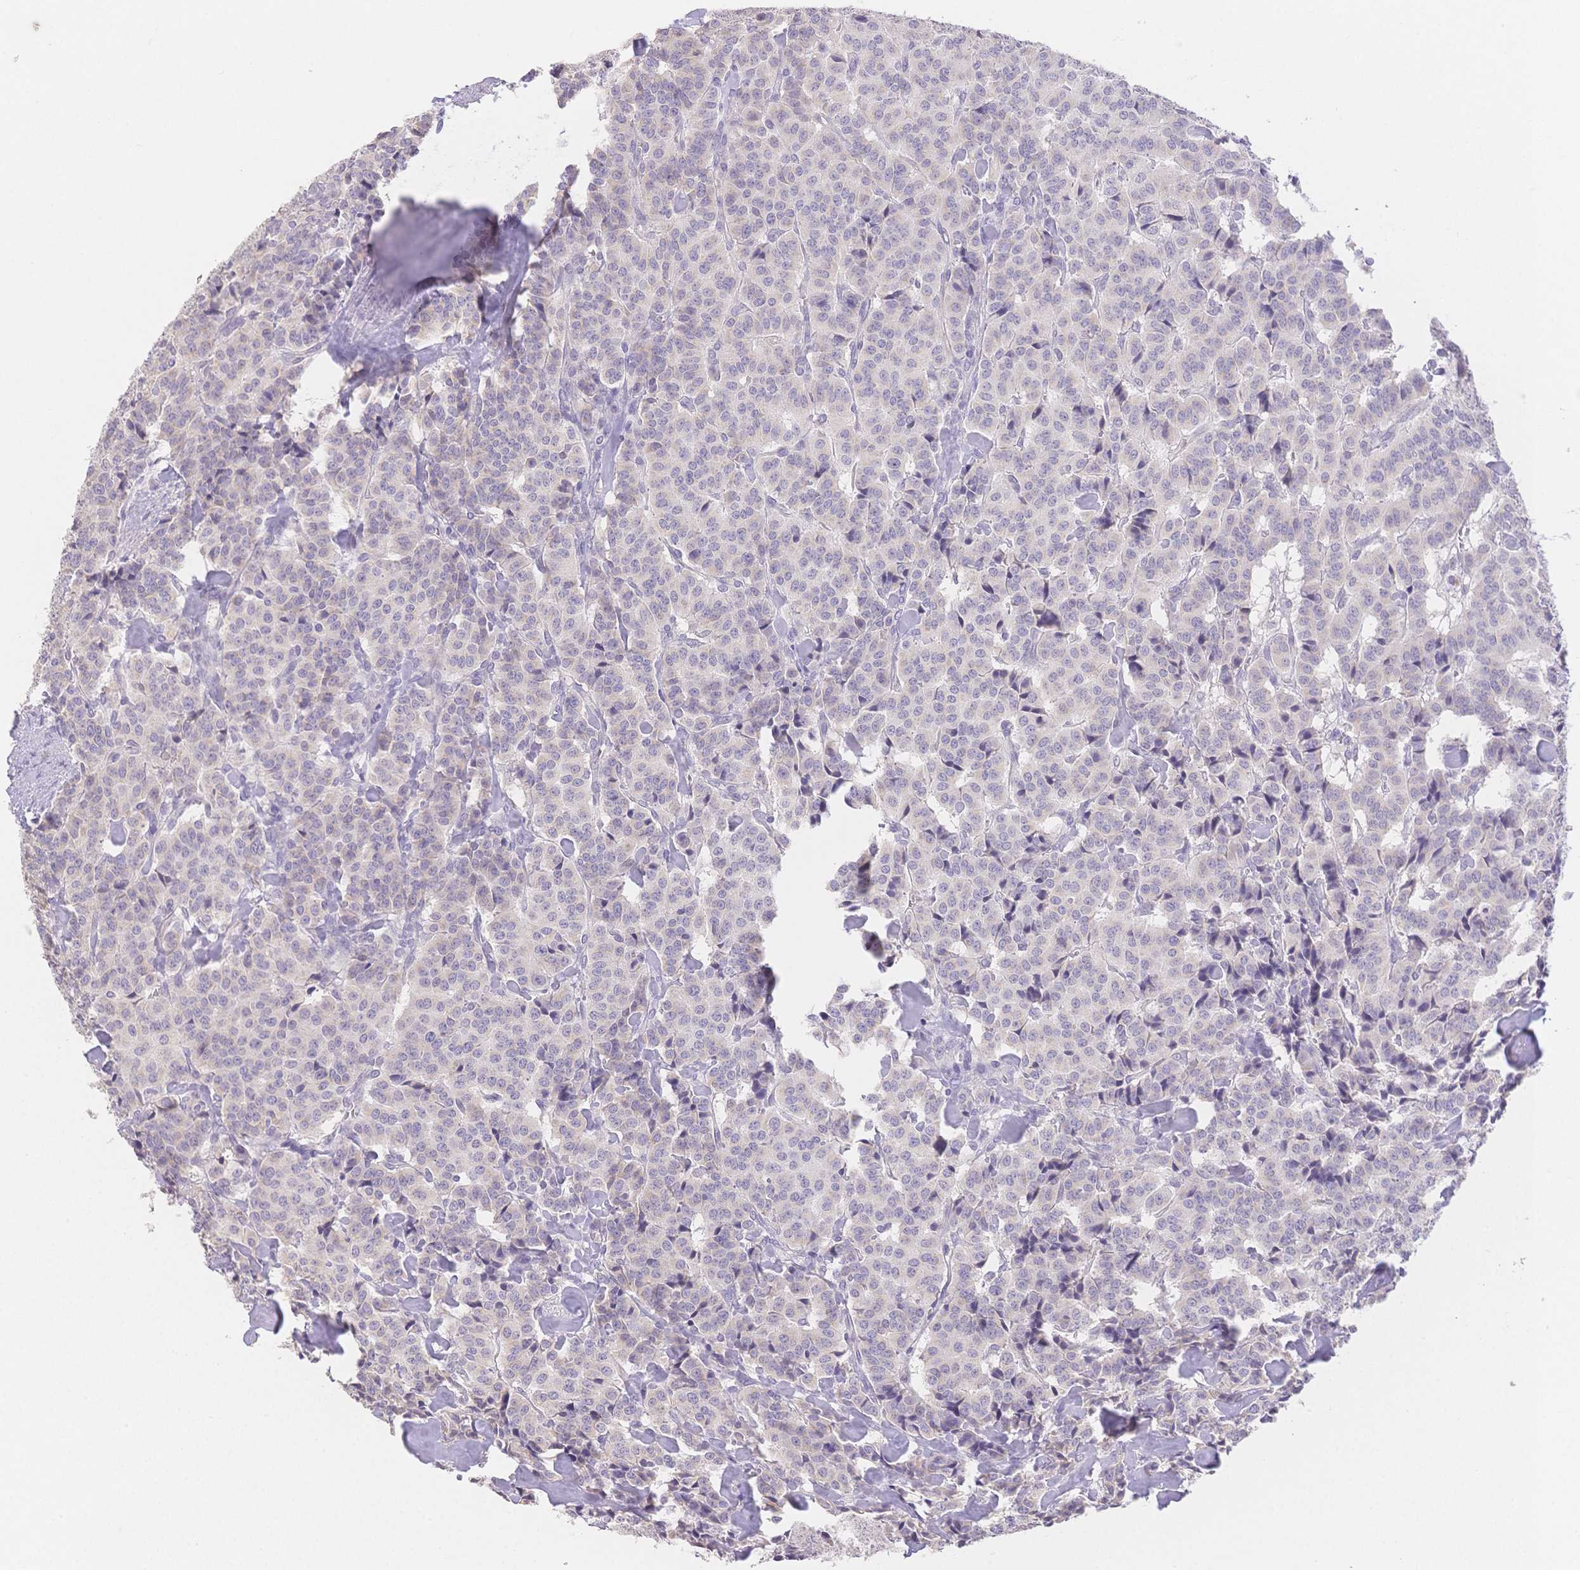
{"staining": {"intensity": "weak", "quantity": "<25%", "location": "cytoplasmic/membranous"}, "tissue": "carcinoid", "cell_type": "Tumor cells", "image_type": "cancer", "snomed": [{"axis": "morphology", "description": "Normal tissue, NOS"}, {"axis": "morphology", "description": "Carcinoid, malignant, NOS"}, {"axis": "topography", "description": "Lung"}], "caption": "Tumor cells are negative for protein expression in human malignant carcinoid.", "gene": "SUV39H2", "patient": {"sex": "female", "age": 46}}